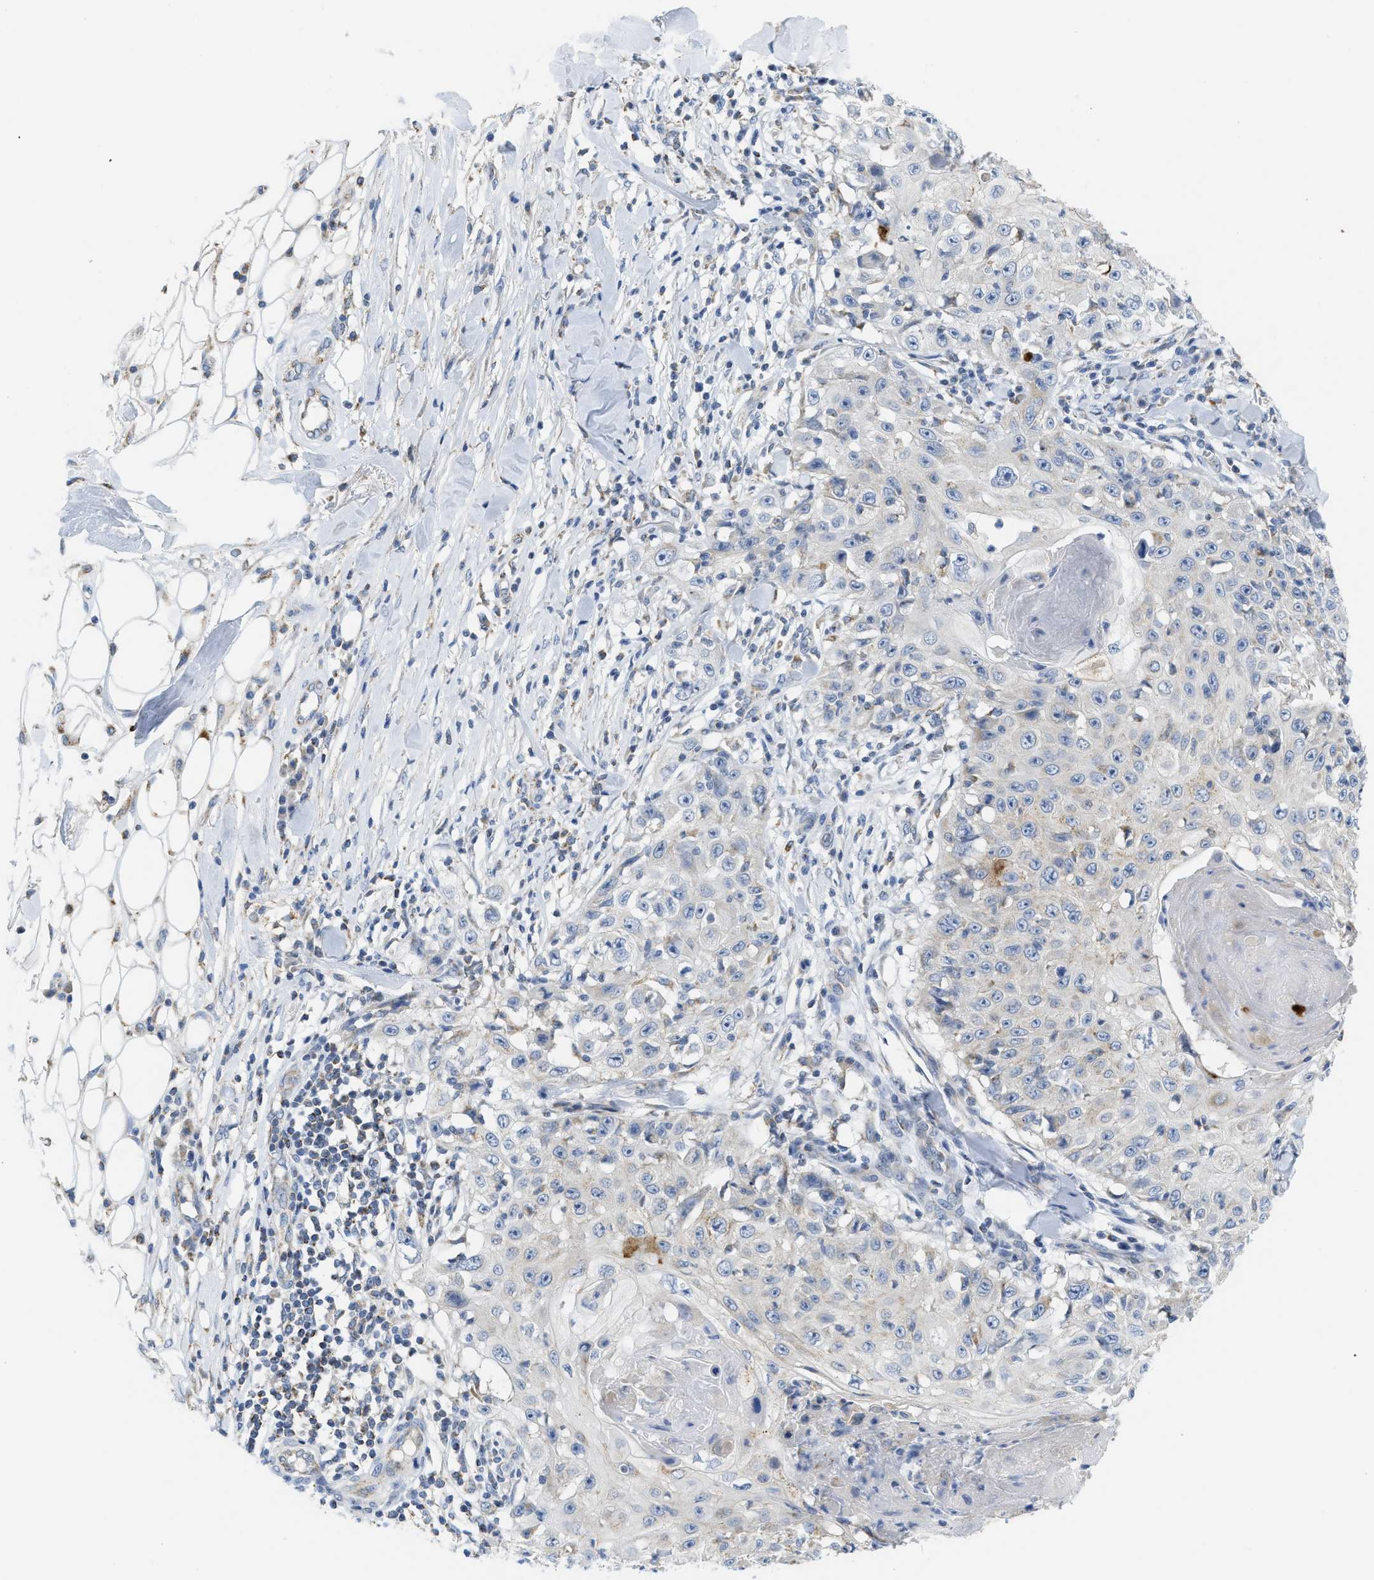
{"staining": {"intensity": "negative", "quantity": "none", "location": "none"}, "tissue": "skin cancer", "cell_type": "Tumor cells", "image_type": "cancer", "snomed": [{"axis": "morphology", "description": "Squamous cell carcinoma, NOS"}, {"axis": "topography", "description": "Skin"}], "caption": "The micrograph displays no significant expression in tumor cells of skin cancer (squamous cell carcinoma).", "gene": "GATD3", "patient": {"sex": "male", "age": 86}}